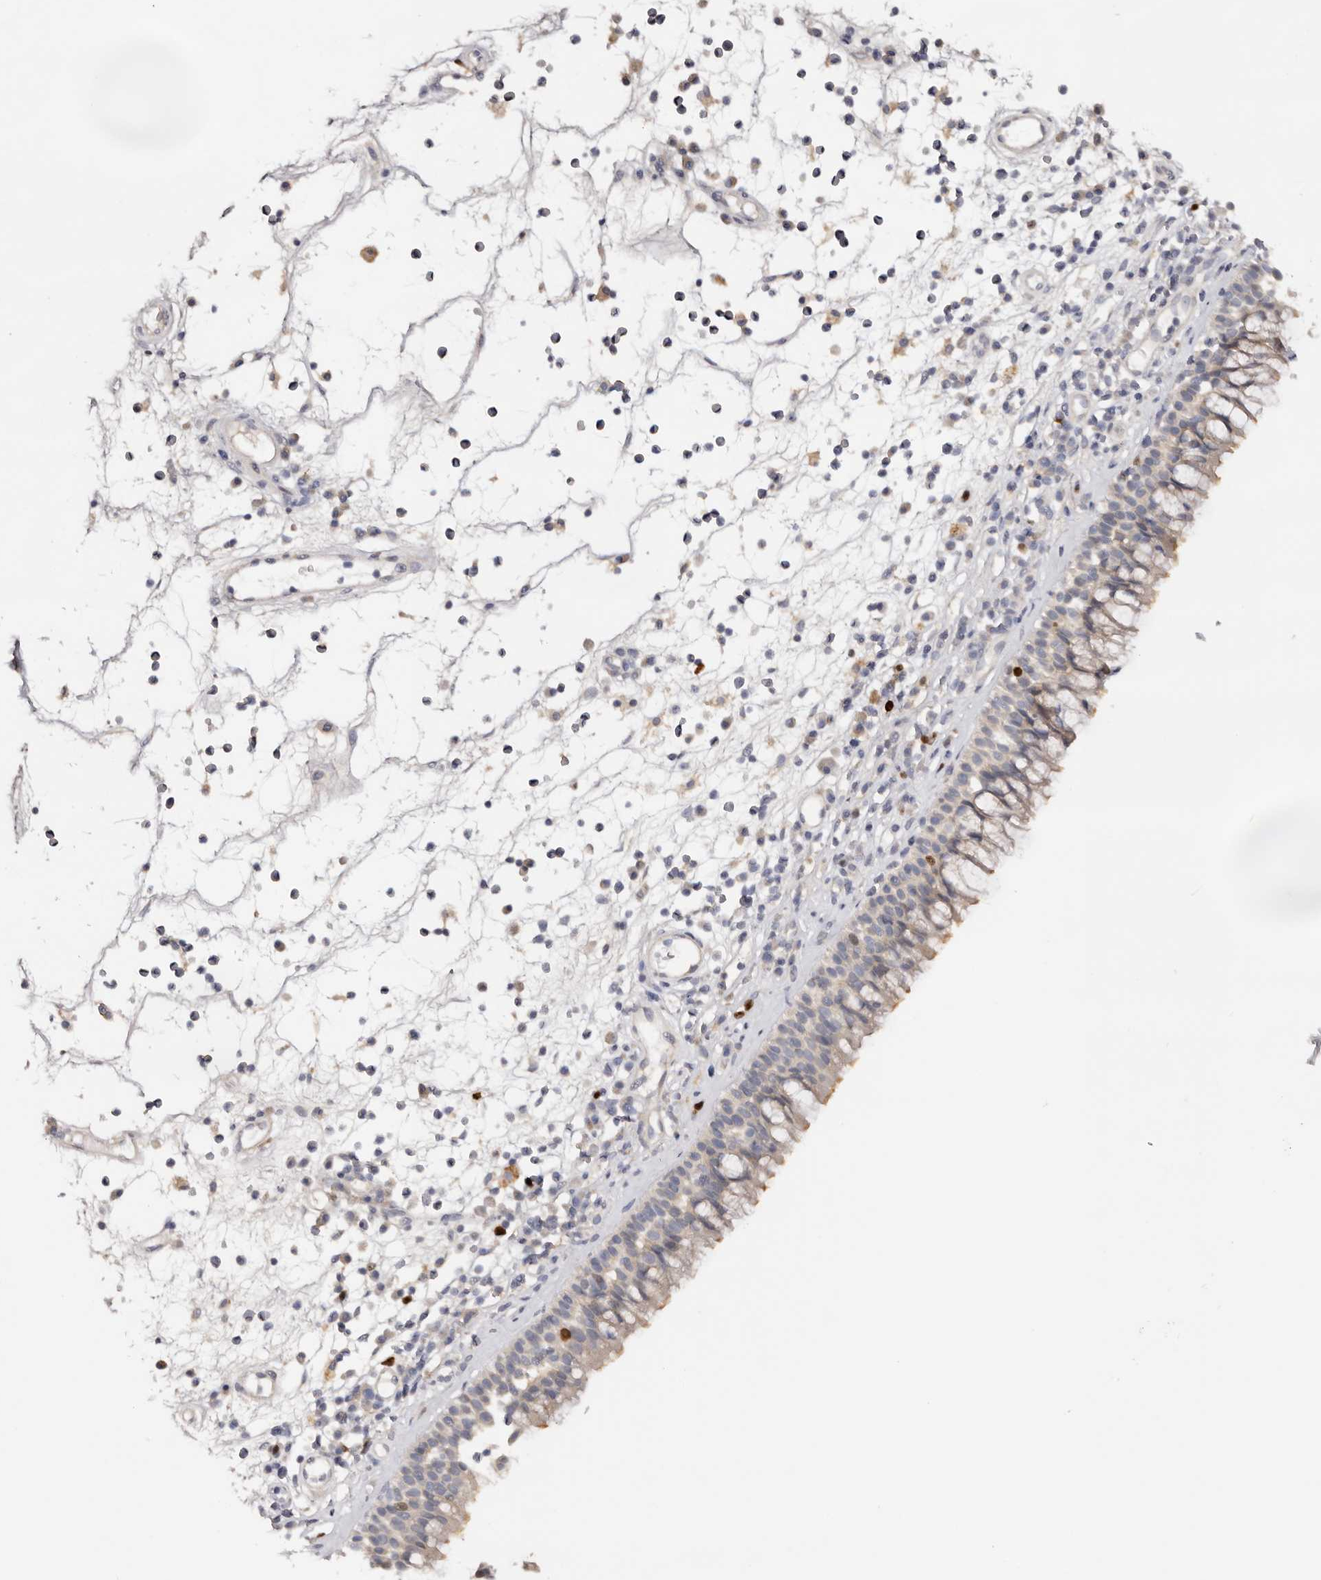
{"staining": {"intensity": "moderate", "quantity": "<25%", "location": "cytoplasmic/membranous"}, "tissue": "nasopharynx", "cell_type": "Respiratory epithelial cells", "image_type": "normal", "snomed": [{"axis": "morphology", "description": "Normal tissue, NOS"}, {"axis": "morphology", "description": "Inflammation, NOS"}, {"axis": "morphology", "description": "Malignant melanoma, Metastatic site"}, {"axis": "topography", "description": "Nasopharynx"}], "caption": "Nasopharynx stained for a protein reveals moderate cytoplasmic/membranous positivity in respiratory epithelial cells. The protein is stained brown, and the nuclei are stained in blue (DAB (3,3'-diaminobenzidine) IHC with brightfield microscopy, high magnification).", "gene": "CCDC190", "patient": {"sex": "male", "age": 70}}